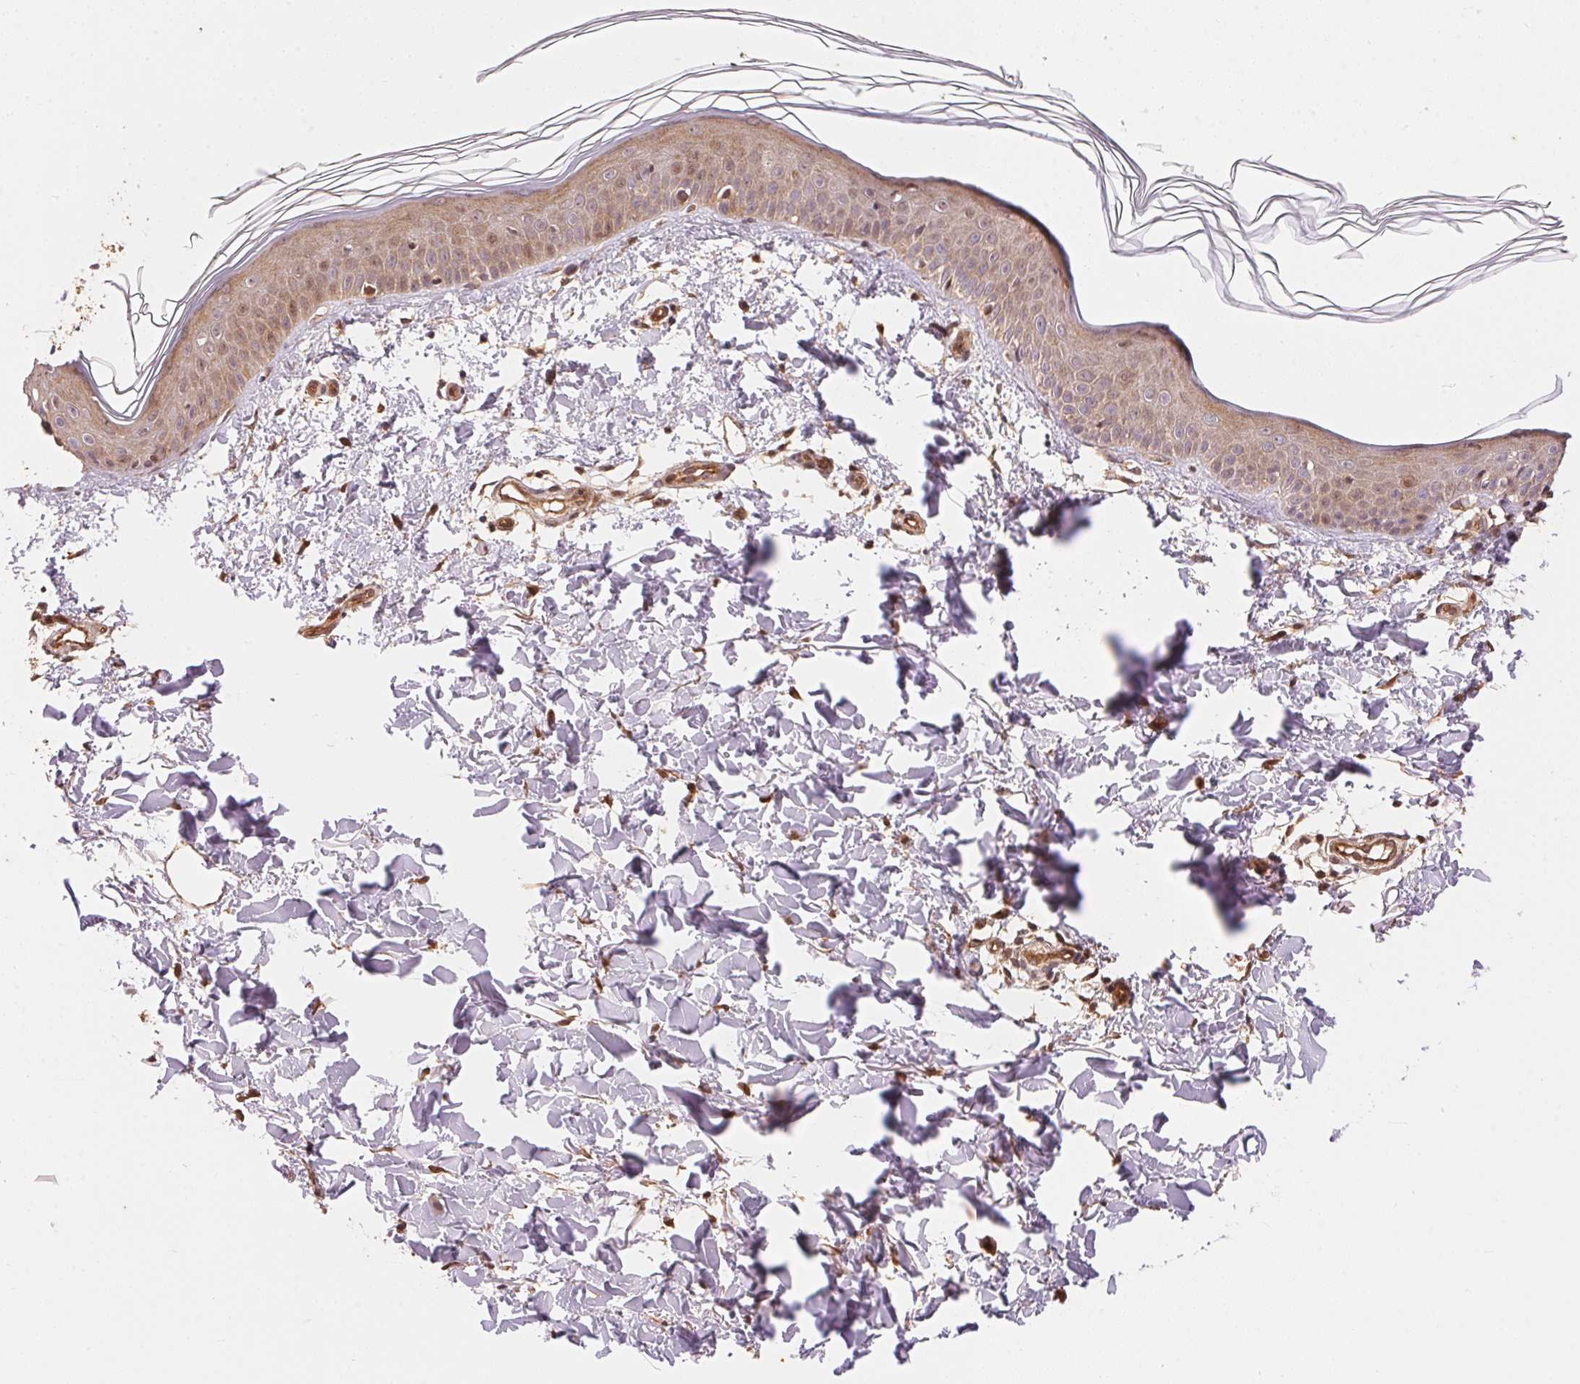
{"staining": {"intensity": "moderate", "quantity": ">75%", "location": "cytoplasmic/membranous"}, "tissue": "skin", "cell_type": "Fibroblasts", "image_type": "normal", "snomed": [{"axis": "morphology", "description": "Normal tissue, NOS"}, {"axis": "topography", "description": "Skin"}], "caption": "Immunohistochemistry photomicrograph of unremarkable skin stained for a protein (brown), which demonstrates medium levels of moderate cytoplasmic/membranous positivity in about >75% of fibroblasts.", "gene": "TNIP2", "patient": {"sex": "female", "age": 62}}